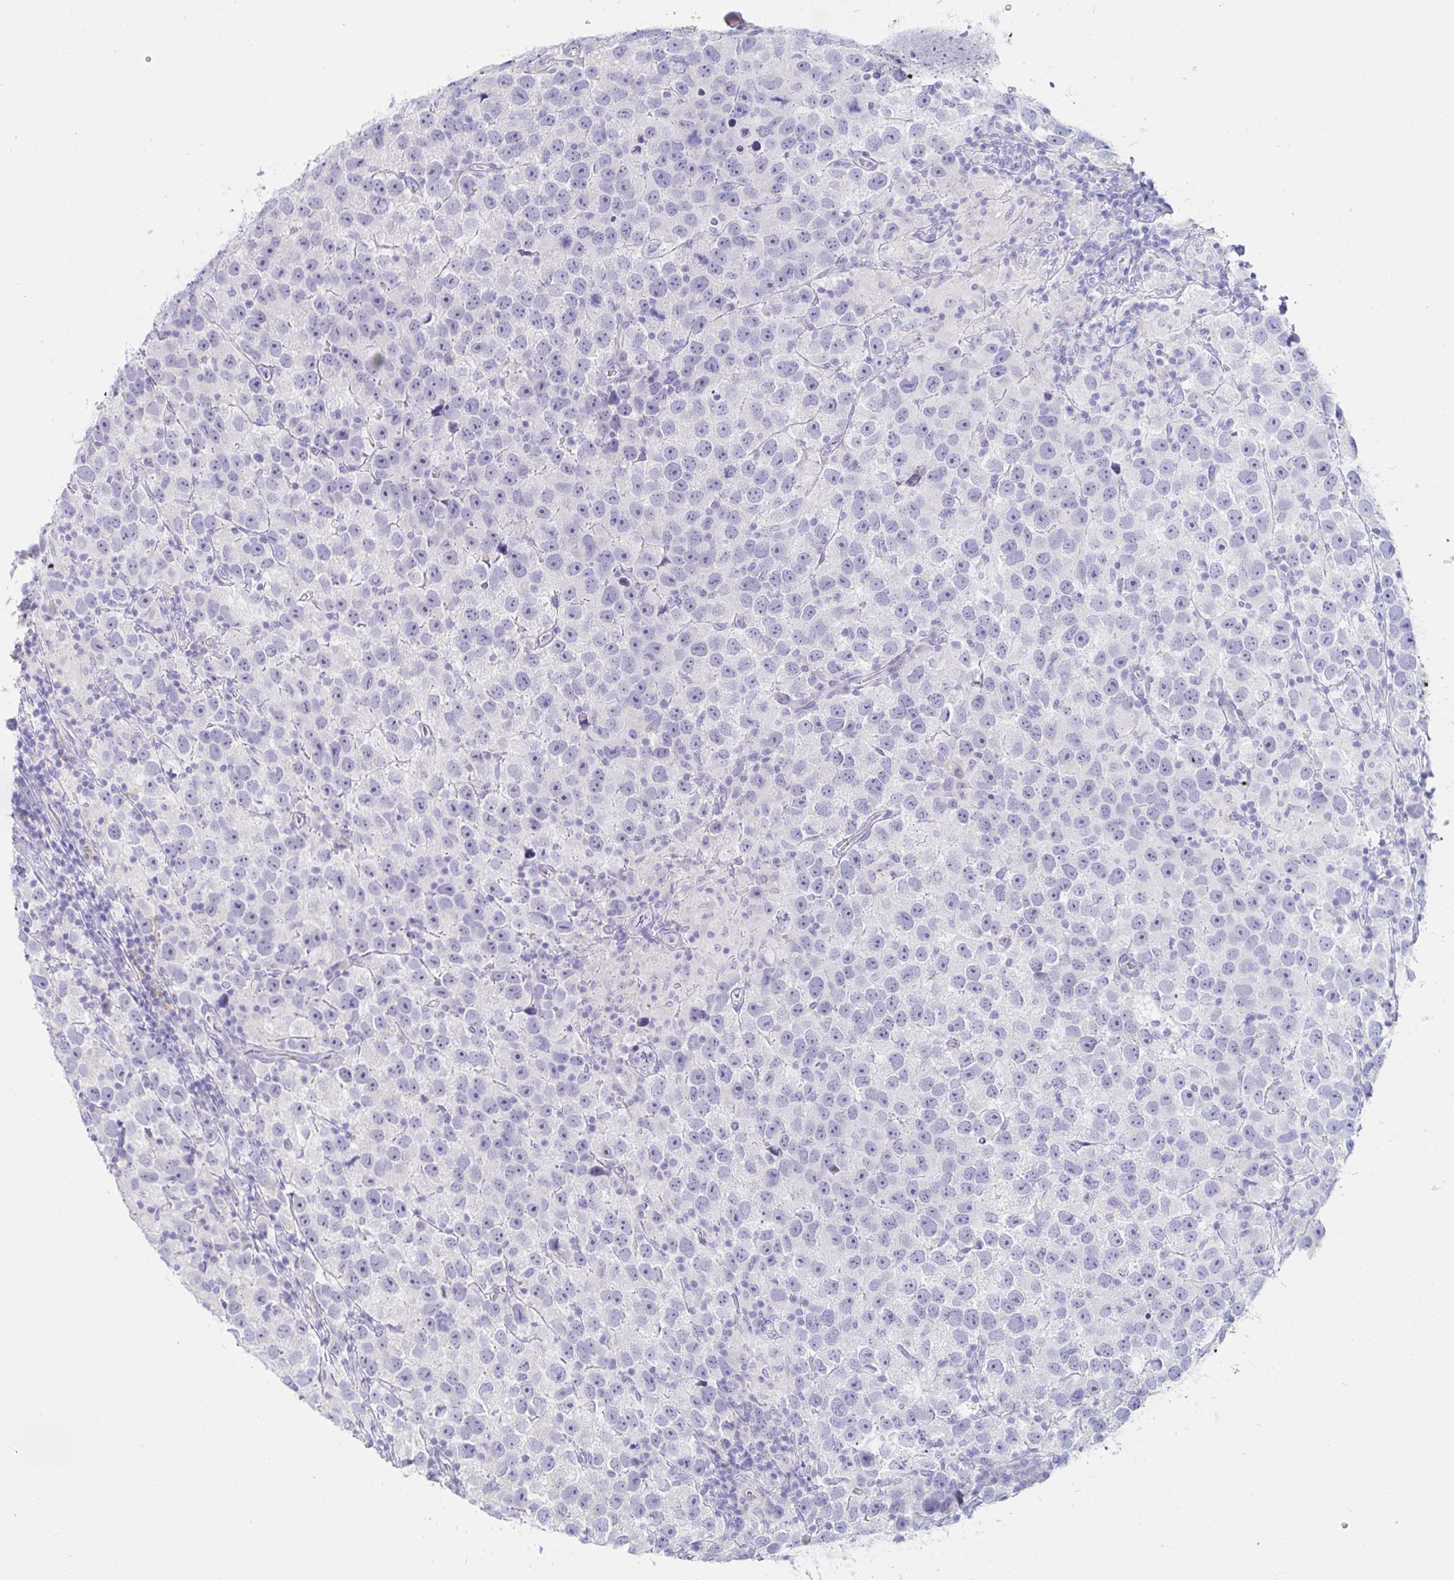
{"staining": {"intensity": "negative", "quantity": "none", "location": "none"}, "tissue": "testis cancer", "cell_type": "Tumor cells", "image_type": "cancer", "snomed": [{"axis": "morphology", "description": "Seminoma, NOS"}, {"axis": "topography", "description": "Testis"}], "caption": "This image is of testis cancer stained with immunohistochemistry (IHC) to label a protein in brown with the nuclei are counter-stained blue. There is no positivity in tumor cells.", "gene": "C4orf17", "patient": {"sex": "male", "age": 26}}